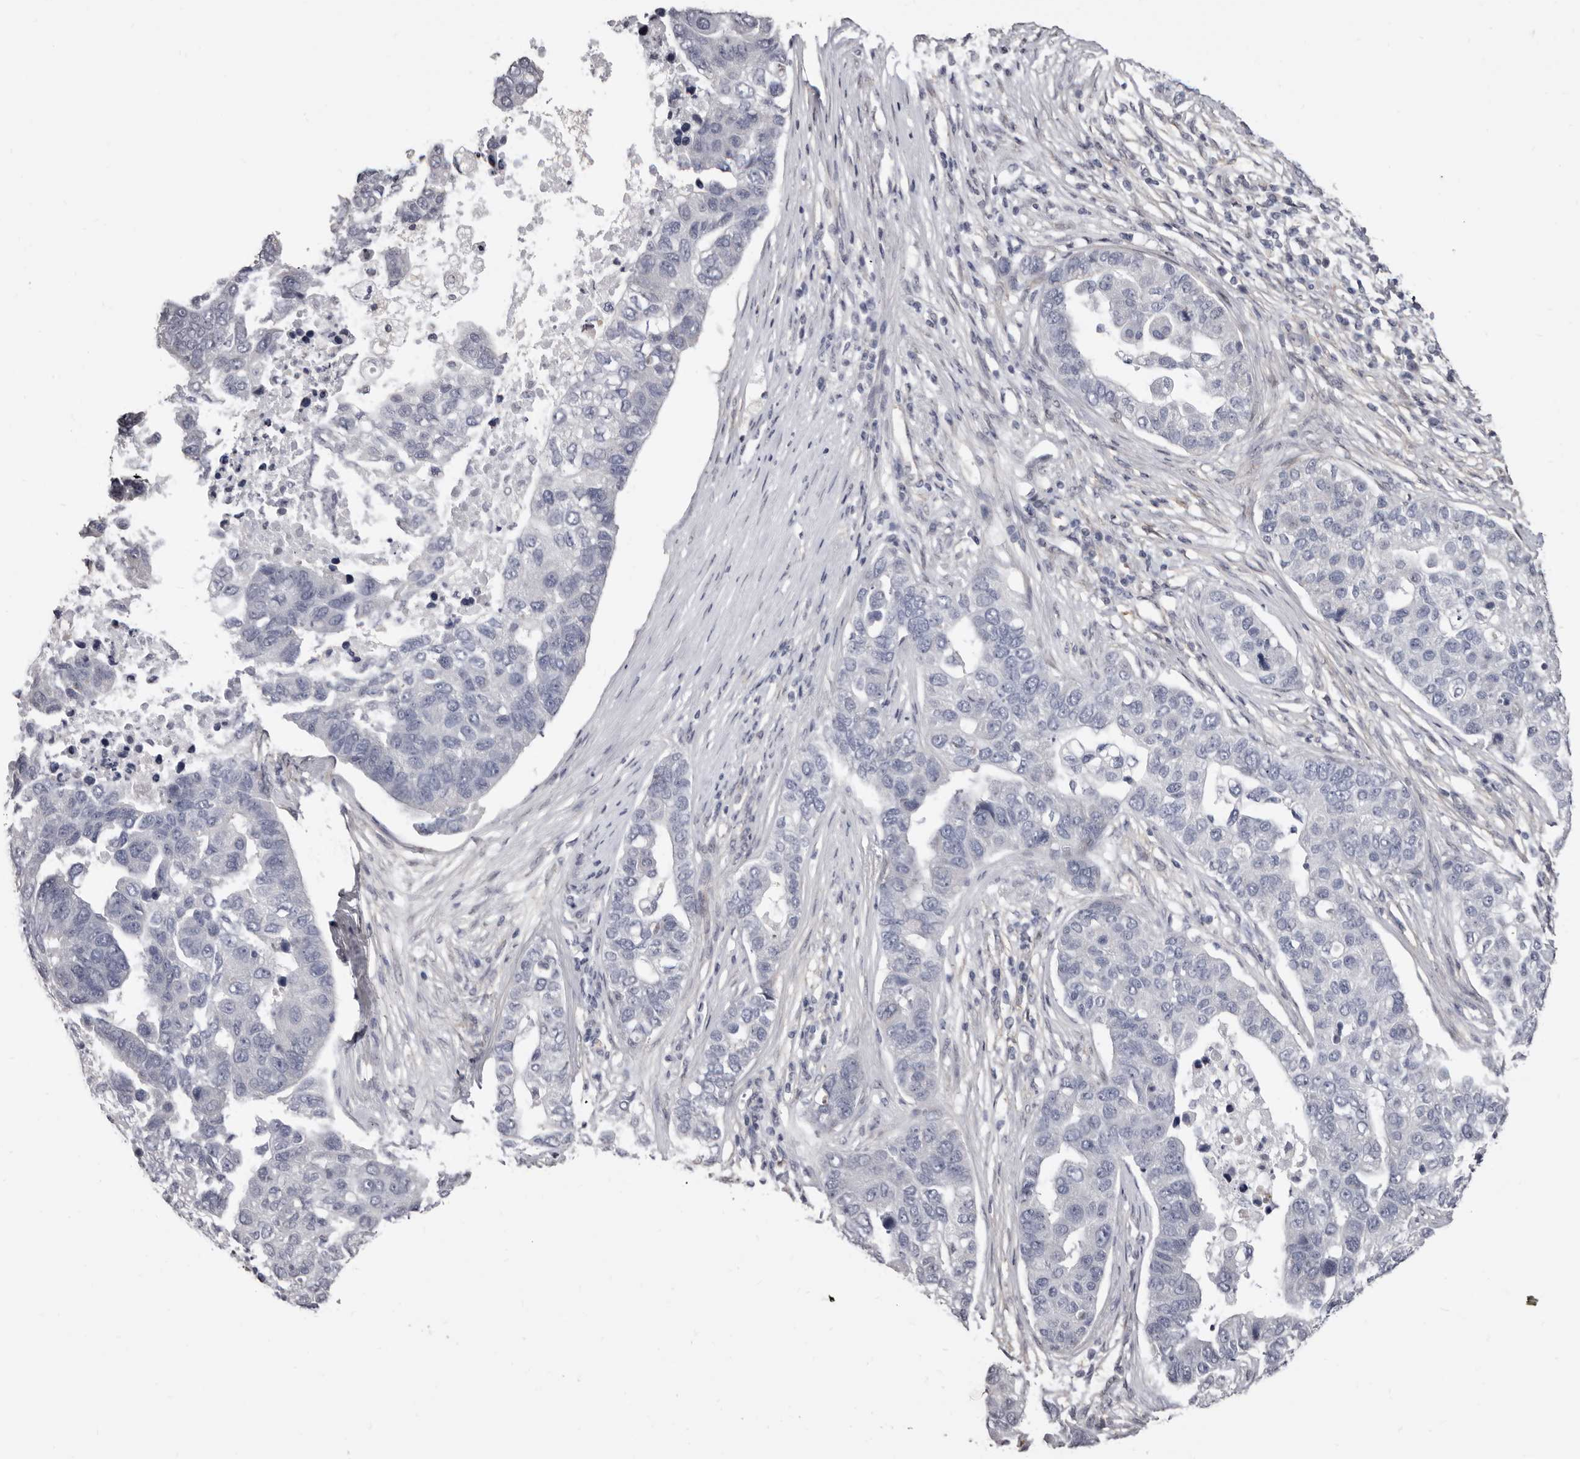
{"staining": {"intensity": "negative", "quantity": "none", "location": "none"}, "tissue": "pancreatic cancer", "cell_type": "Tumor cells", "image_type": "cancer", "snomed": [{"axis": "morphology", "description": "Adenocarcinoma, NOS"}, {"axis": "topography", "description": "Pancreas"}], "caption": "Pancreatic cancer was stained to show a protein in brown. There is no significant staining in tumor cells. (Immunohistochemistry, brightfield microscopy, high magnification).", "gene": "KHDRBS2", "patient": {"sex": "female", "age": 61}}